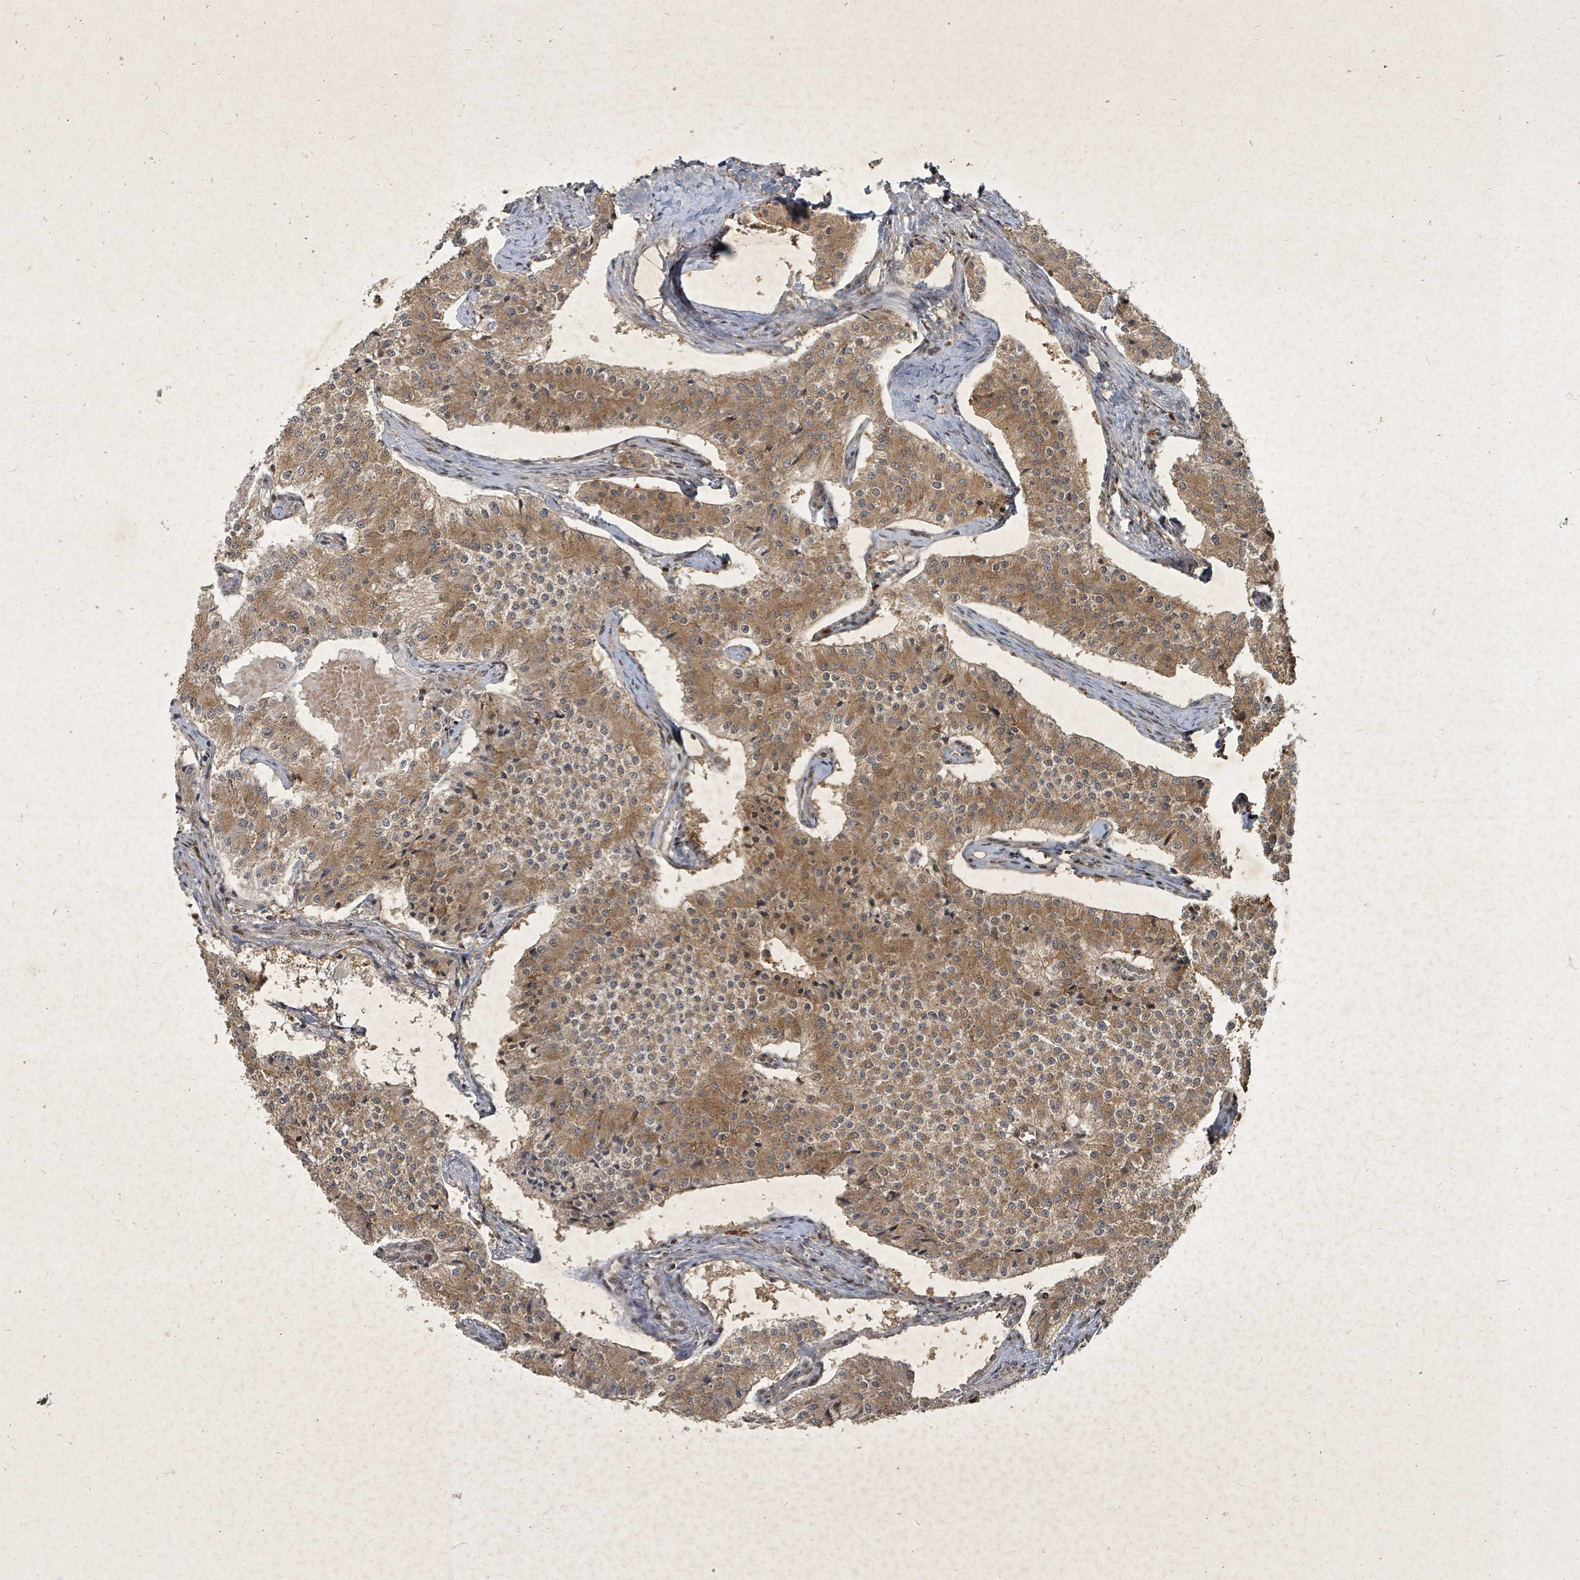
{"staining": {"intensity": "moderate", "quantity": ">75%", "location": "cytoplasmic/membranous"}, "tissue": "carcinoid", "cell_type": "Tumor cells", "image_type": "cancer", "snomed": [{"axis": "morphology", "description": "Carcinoid, malignant, NOS"}, {"axis": "topography", "description": "Colon"}], "caption": "A high-resolution image shows immunohistochemistry staining of malignant carcinoid, which exhibits moderate cytoplasmic/membranous staining in about >75% of tumor cells.", "gene": "KDM4E", "patient": {"sex": "female", "age": 52}}